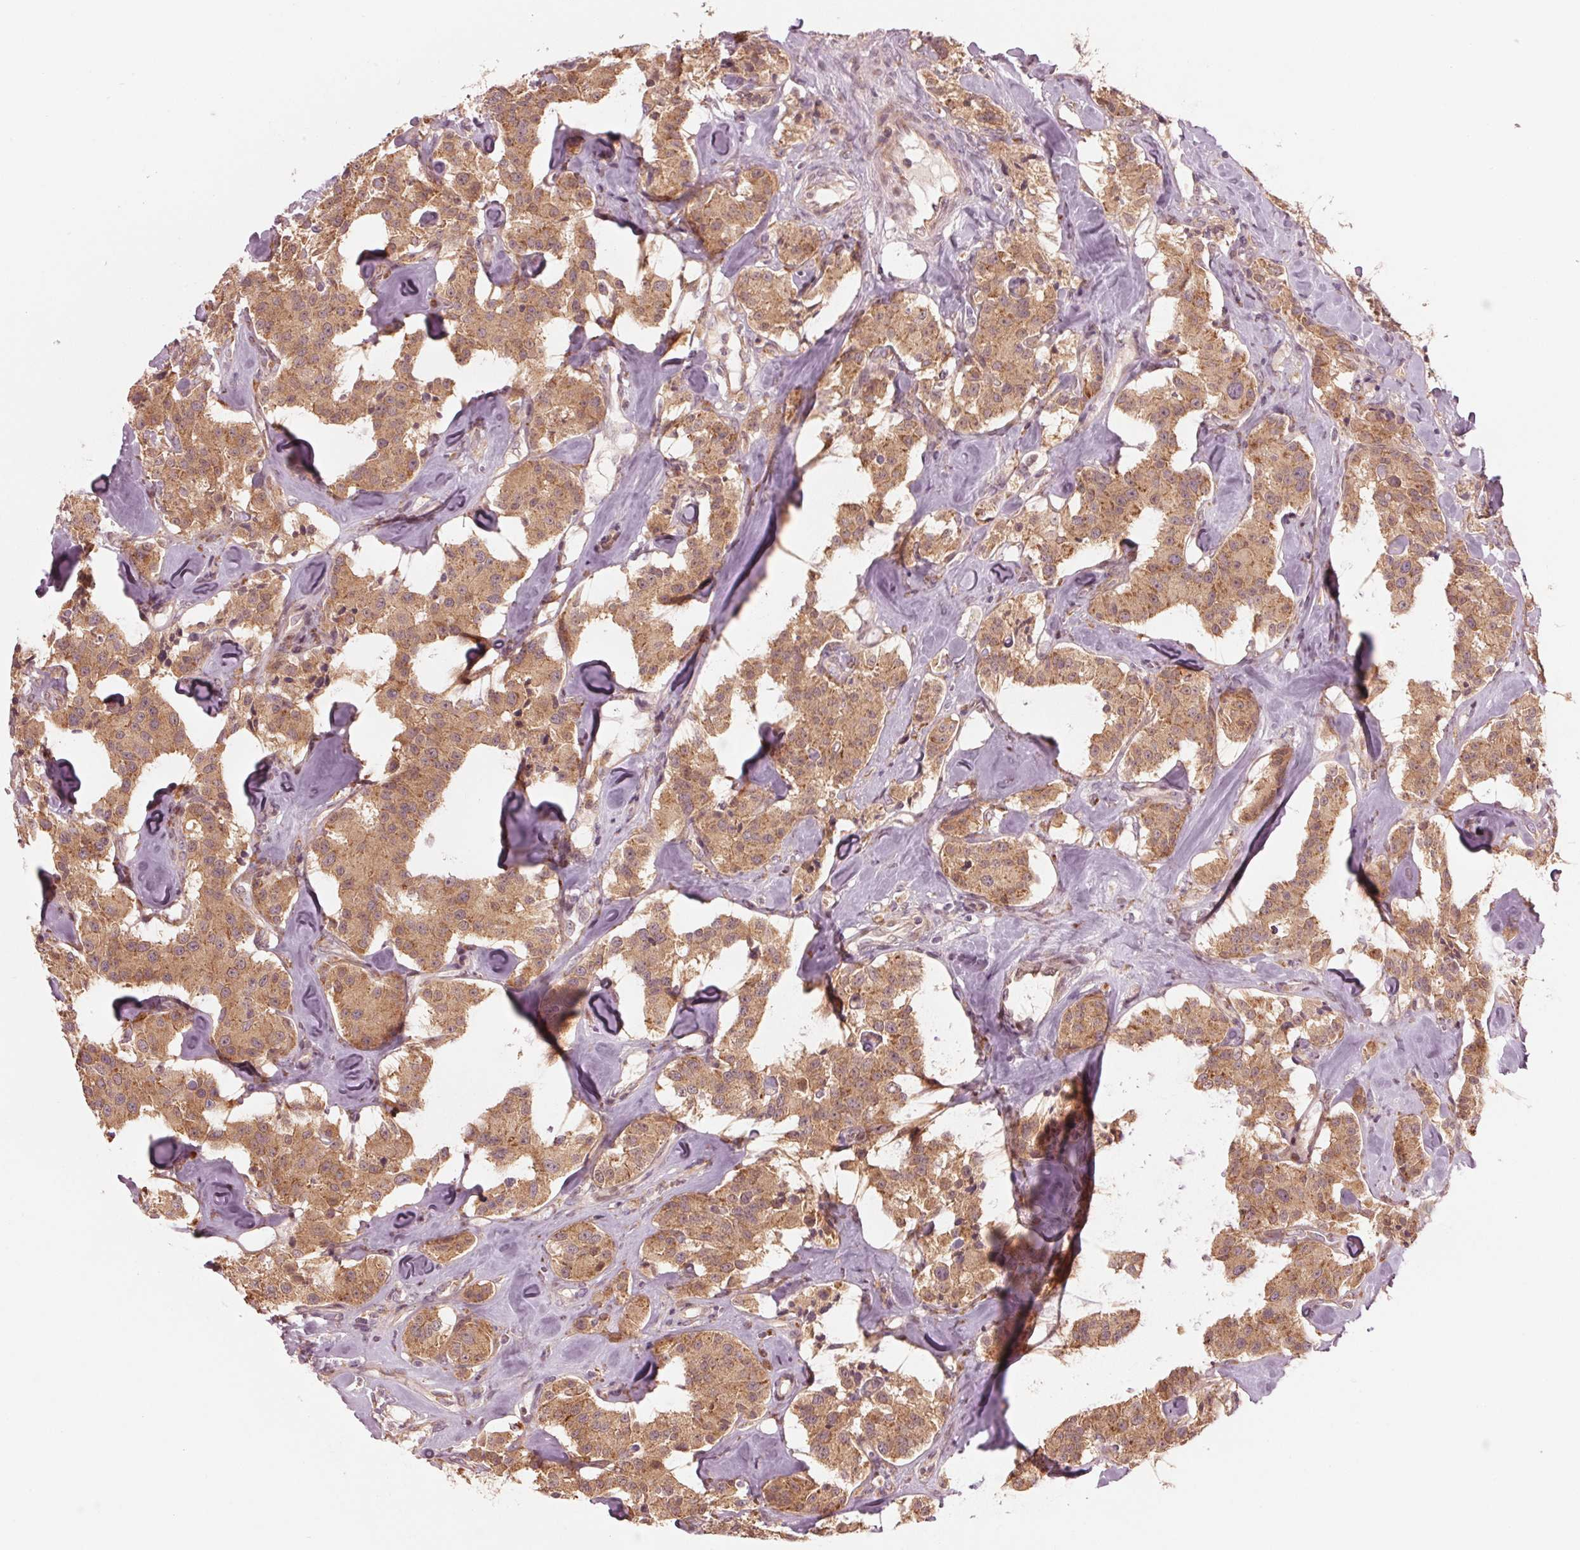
{"staining": {"intensity": "moderate", "quantity": ">75%", "location": "cytoplasmic/membranous"}, "tissue": "carcinoid", "cell_type": "Tumor cells", "image_type": "cancer", "snomed": [{"axis": "morphology", "description": "Carcinoid, malignant, NOS"}, {"axis": "topography", "description": "Pancreas"}], "caption": "Malignant carcinoid stained with a brown dye exhibits moderate cytoplasmic/membranous positive expression in about >75% of tumor cells.", "gene": "CMIP", "patient": {"sex": "male", "age": 41}}